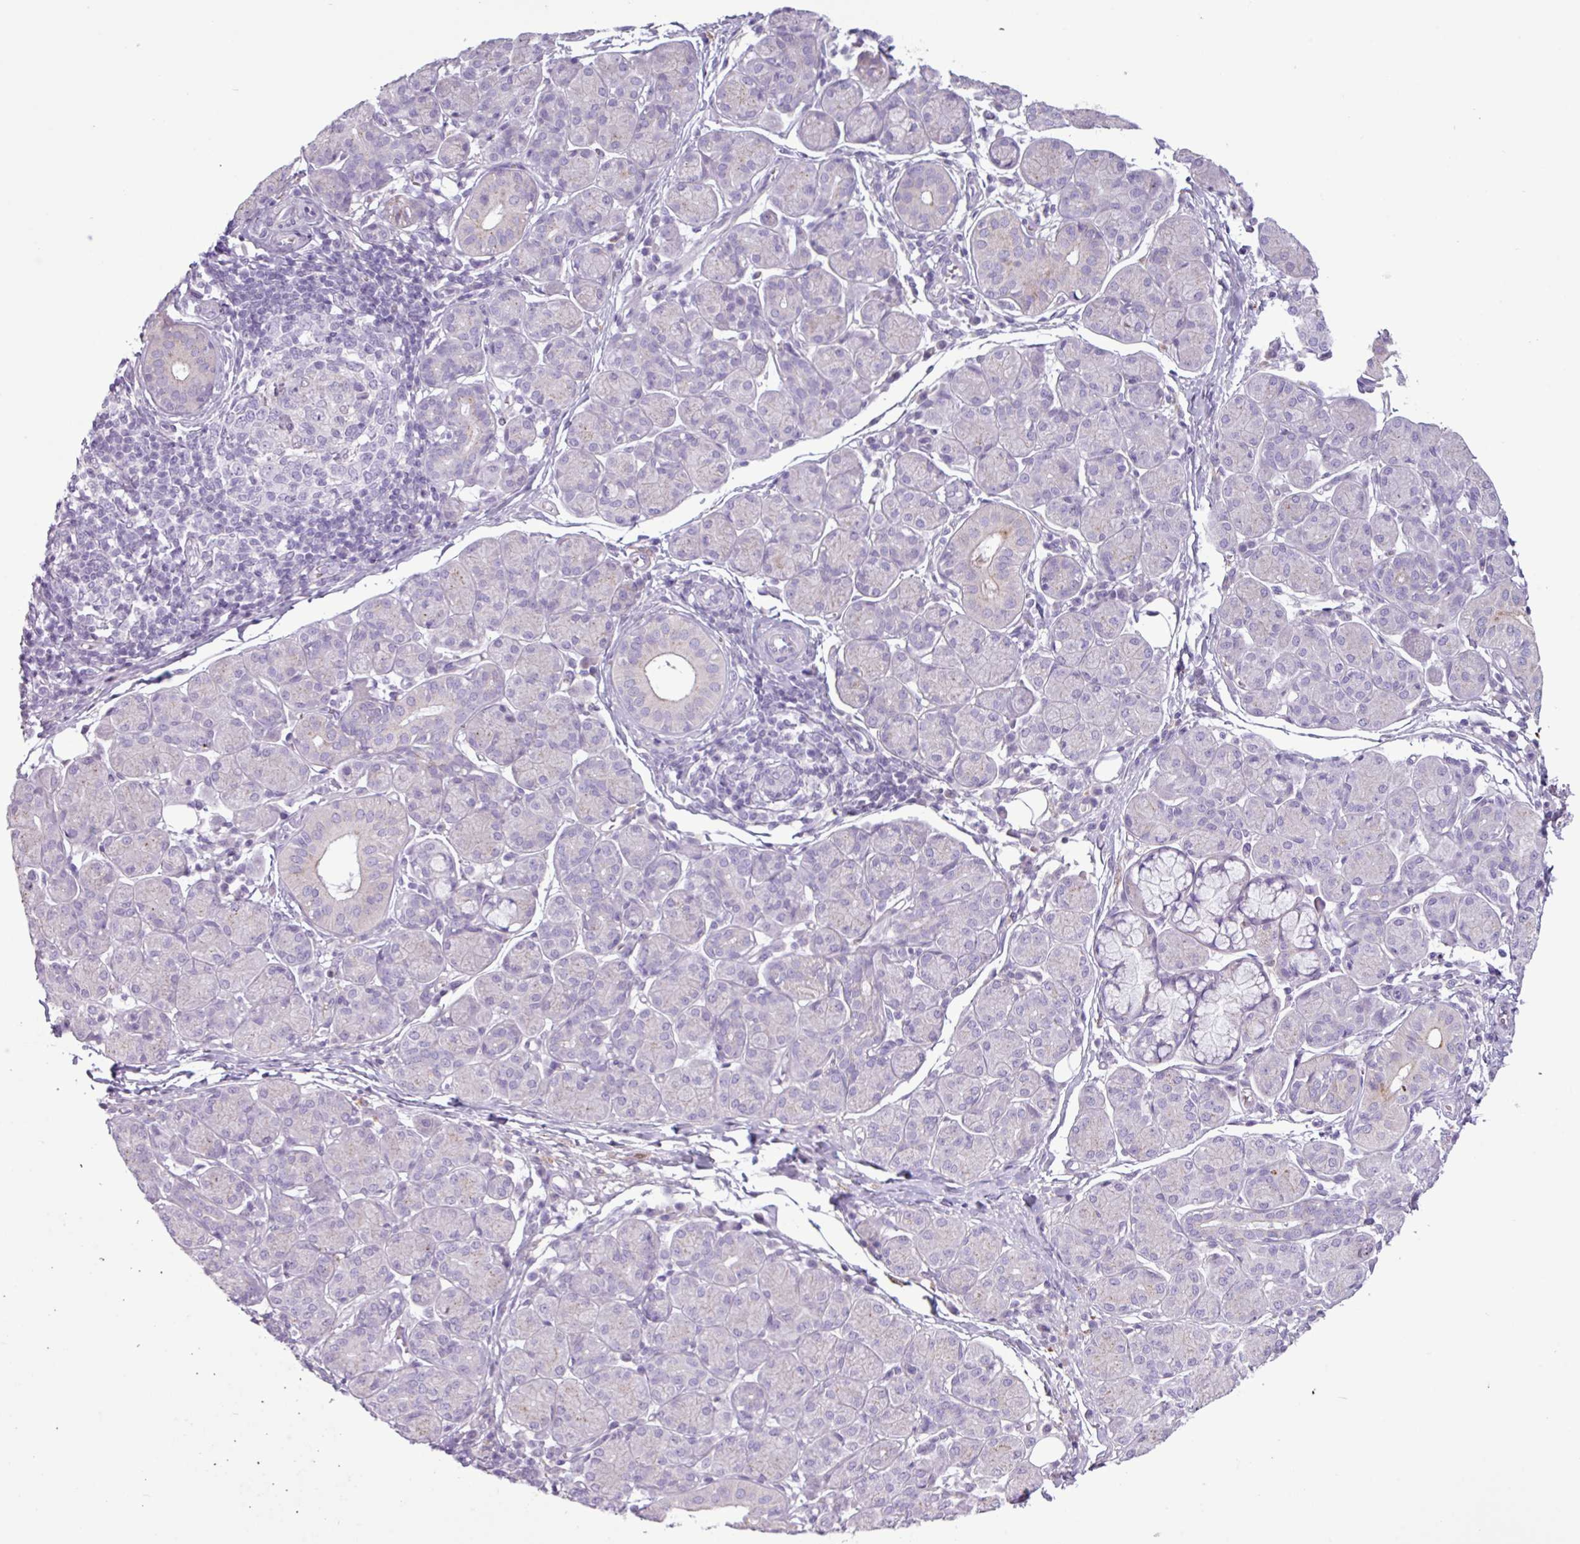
{"staining": {"intensity": "negative", "quantity": "none", "location": "none"}, "tissue": "salivary gland", "cell_type": "Glandular cells", "image_type": "normal", "snomed": [{"axis": "morphology", "description": "Normal tissue, NOS"}, {"axis": "morphology", "description": "Inflammation, NOS"}, {"axis": "topography", "description": "Lymph node"}, {"axis": "topography", "description": "Salivary gland"}], "caption": "Immunohistochemistry of unremarkable human salivary gland demonstrates no expression in glandular cells.", "gene": "C4A", "patient": {"sex": "male", "age": 3}}